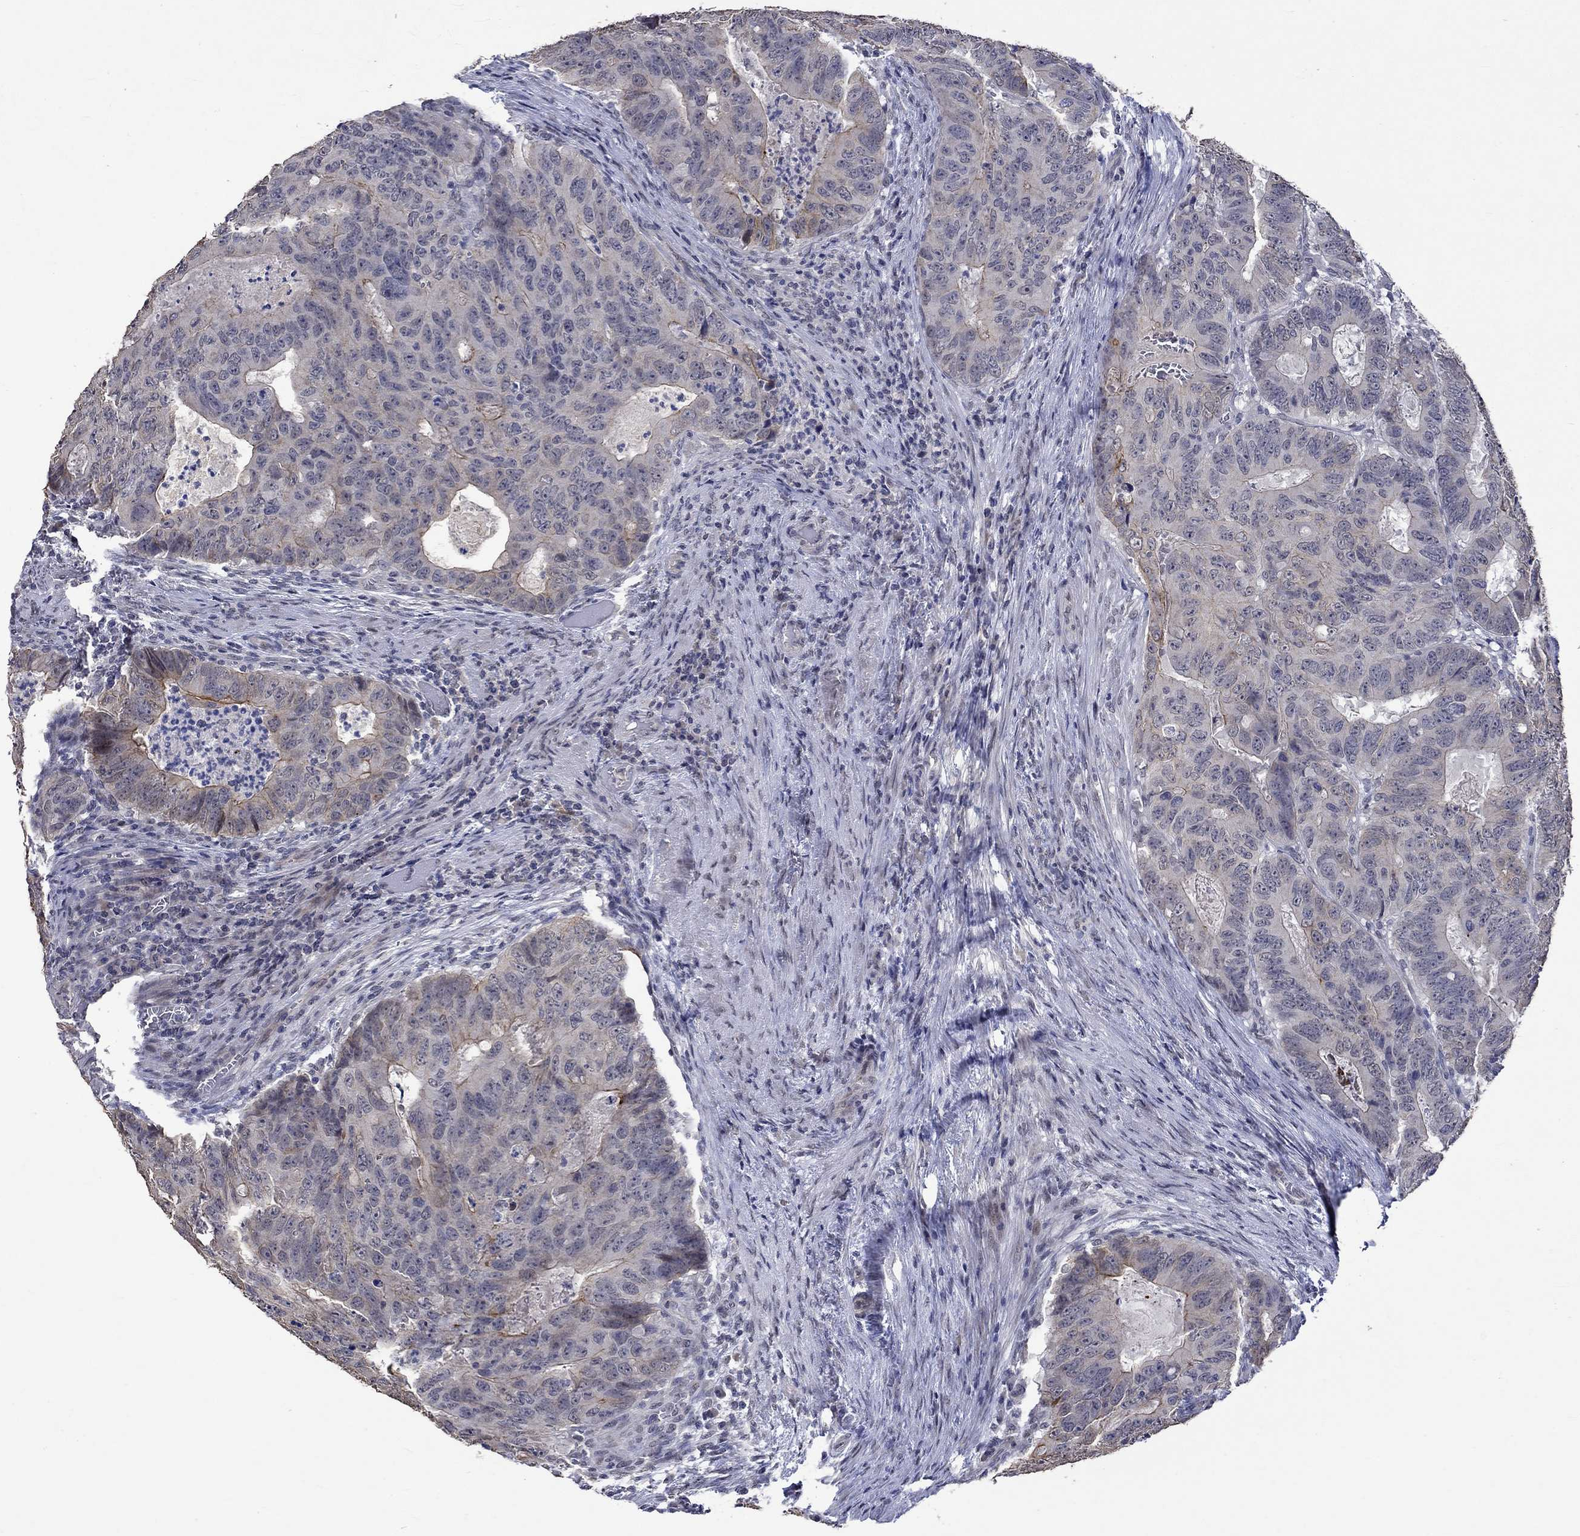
{"staining": {"intensity": "moderate", "quantity": "<25%", "location": "cytoplasmic/membranous"}, "tissue": "colorectal cancer", "cell_type": "Tumor cells", "image_type": "cancer", "snomed": [{"axis": "morphology", "description": "Adenocarcinoma, NOS"}, {"axis": "topography", "description": "Colon"}], "caption": "Protein staining by IHC reveals moderate cytoplasmic/membranous expression in about <25% of tumor cells in adenocarcinoma (colorectal). The staining was performed using DAB to visualize the protein expression in brown, while the nuclei were stained in blue with hematoxylin (Magnification: 20x).", "gene": "DDX3Y", "patient": {"sex": "male", "age": 79}}